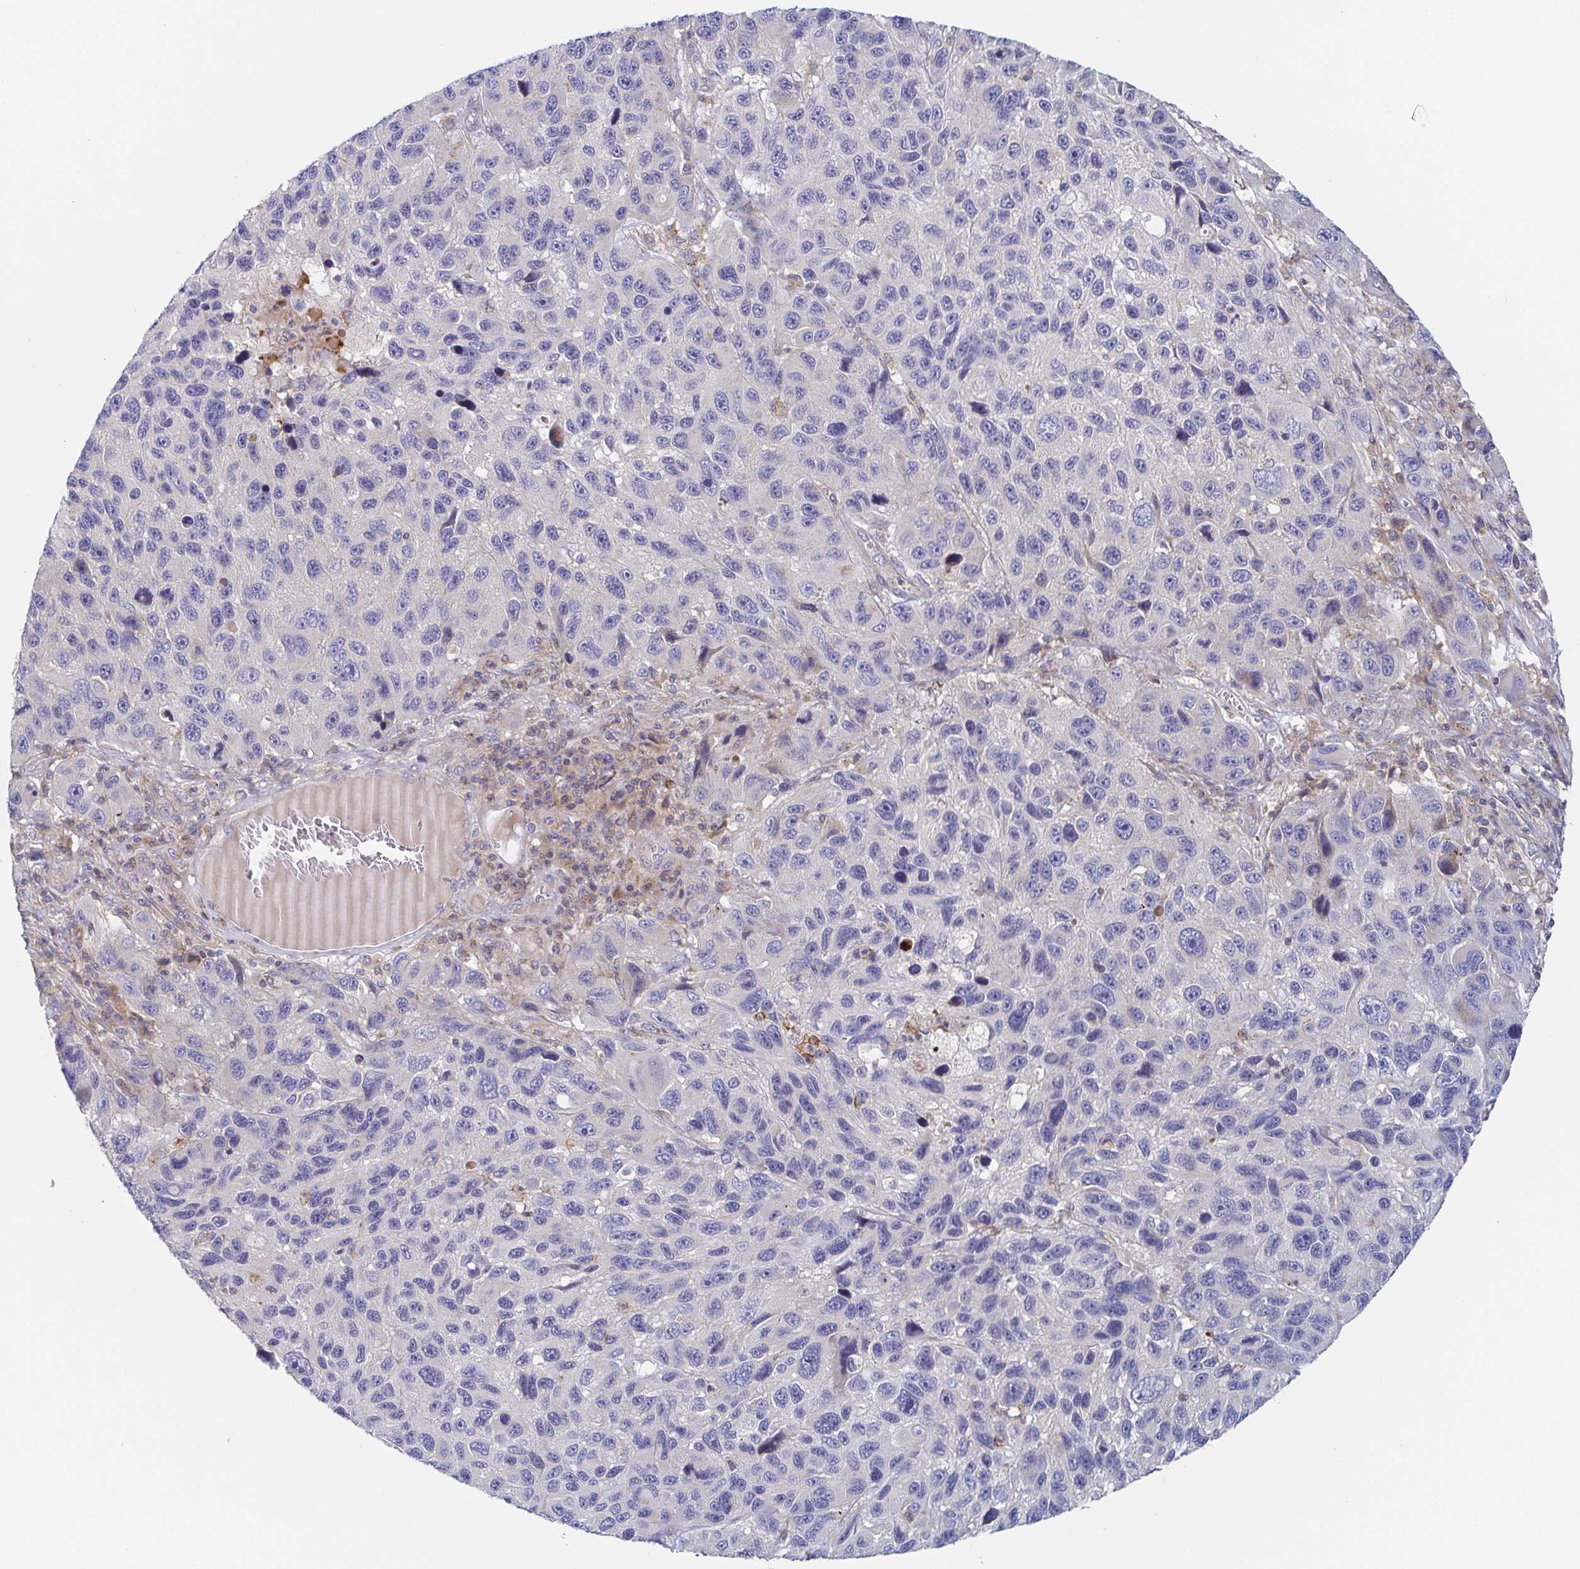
{"staining": {"intensity": "negative", "quantity": "none", "location": "none"}, "tissue": "melanoma", "cell_type": "Tumor cells", "image_type": "cancer", "snomed": [{"axis": "morphology", "description": "Malignant melanoma, NOS"}, {"axis": "topography", "description": "Skin"}], "caption": "The immunohistochemistry (IHC) photomicrograph has no significant positivity in tumor cells of malignant melanoma tissue. Brightfield microscopy of IHC stained with DAB (3,3'-diaminobenzidine) (brown) and hematoxylin (blue), captured at high magnification.", "gene": "TUFT1", "patient": {"sex": "male", "age": 53}}